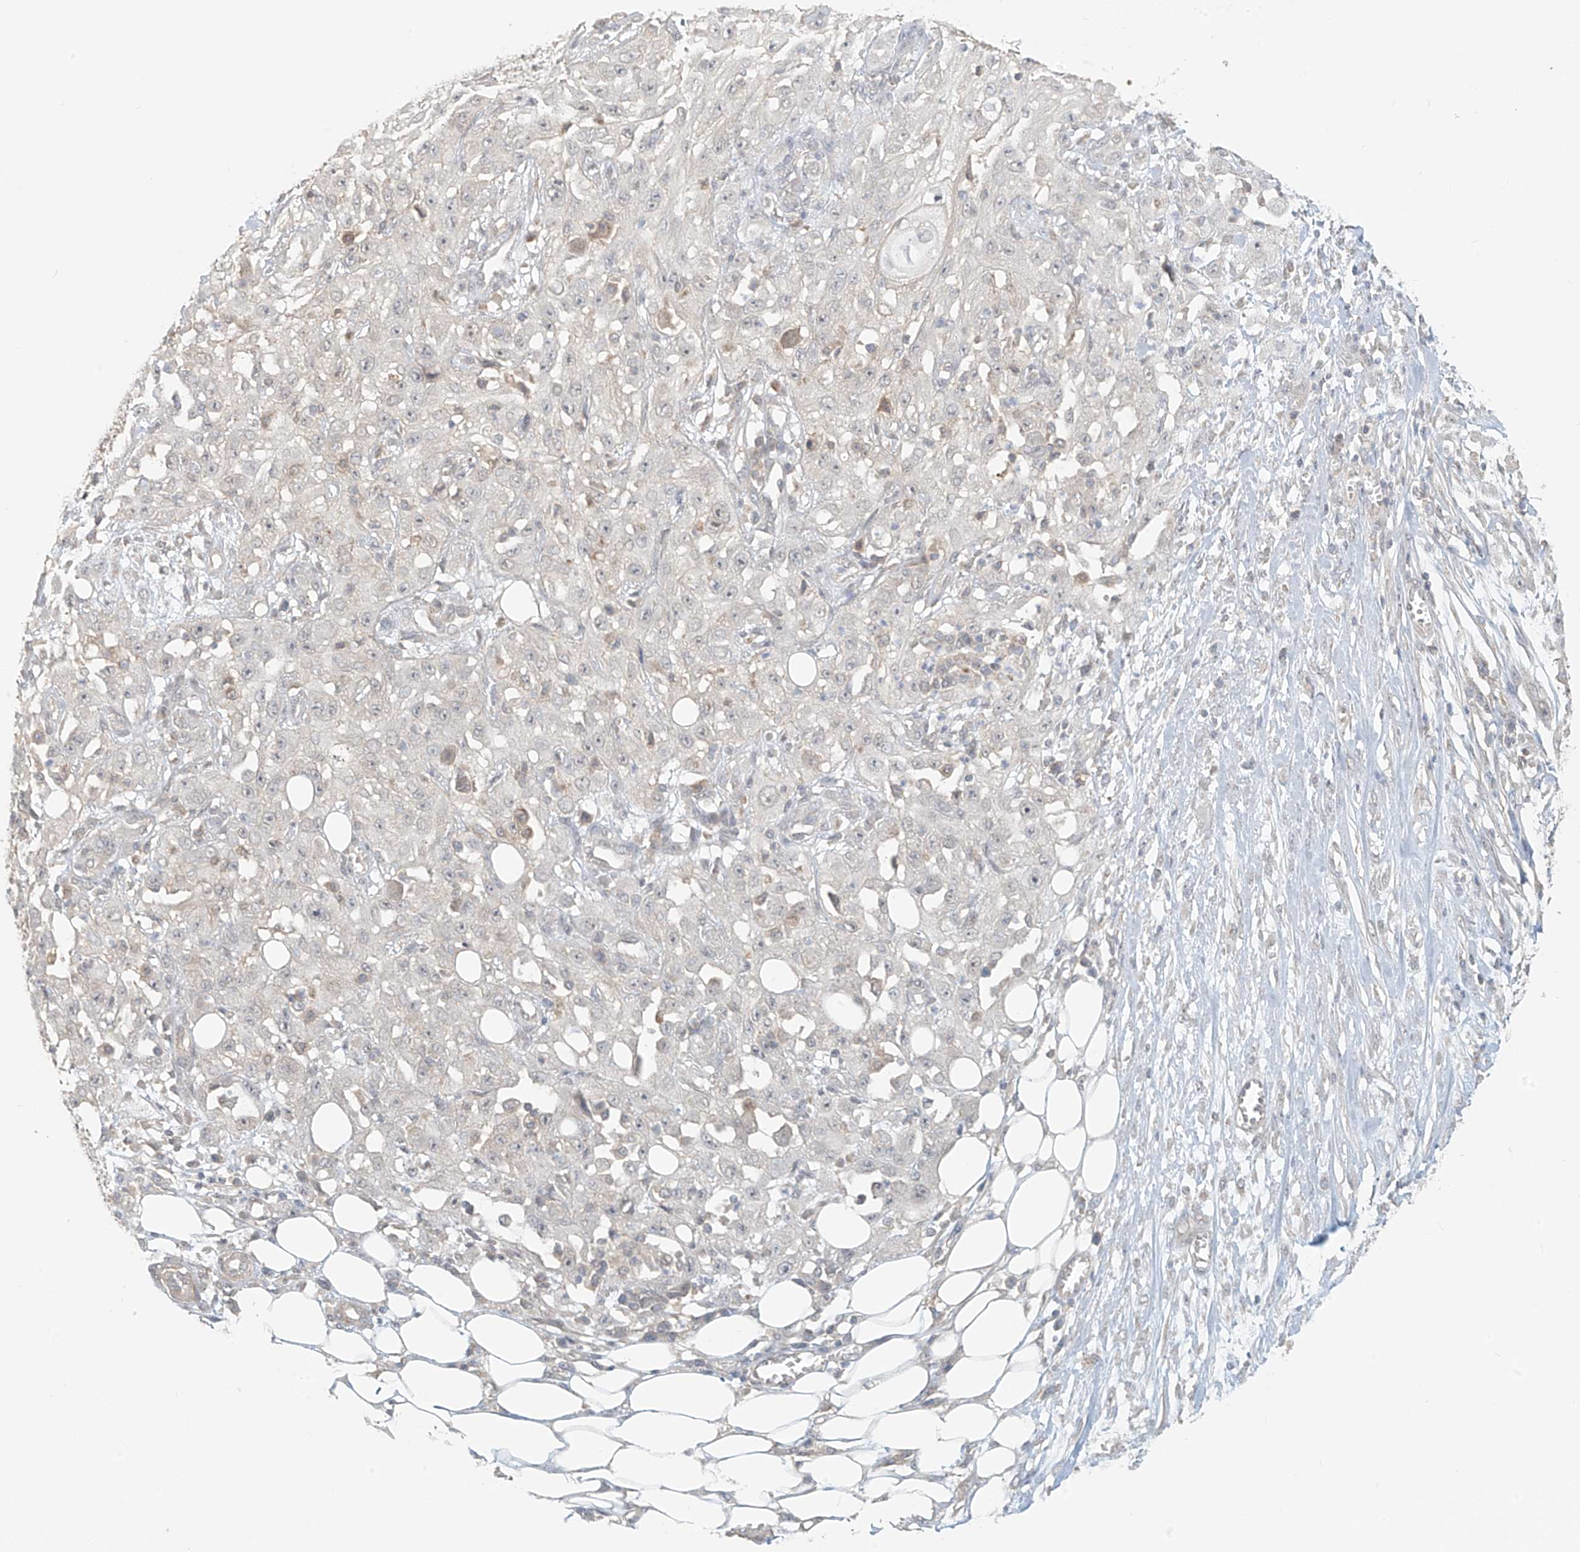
{"staining": {"intensity": "negative", "quantity": "none", "location": "none"}, "tissue": "skin cancer", "cell_type": "Tumor cells", "image_type": "cancer", "snomed": [{"axis": "morphology", "description": "Squamous cell carcinoma, NOS"}, {"axis": "morphology", "description": "Squamous cell carcinoma, metastatic, NOS"}, {"axis": "topography", "description": "Skin"}, {"axis": "topography", "description": "Lymph node"}], "caption": "High power microscopy micrograph of an IHC image of skin cancer (metastatic squamous cell carcinoma), revealing no significant expression in tumor cells.", "gene": "ABCD1", "patient": {"sex": "male", "age": 75}}